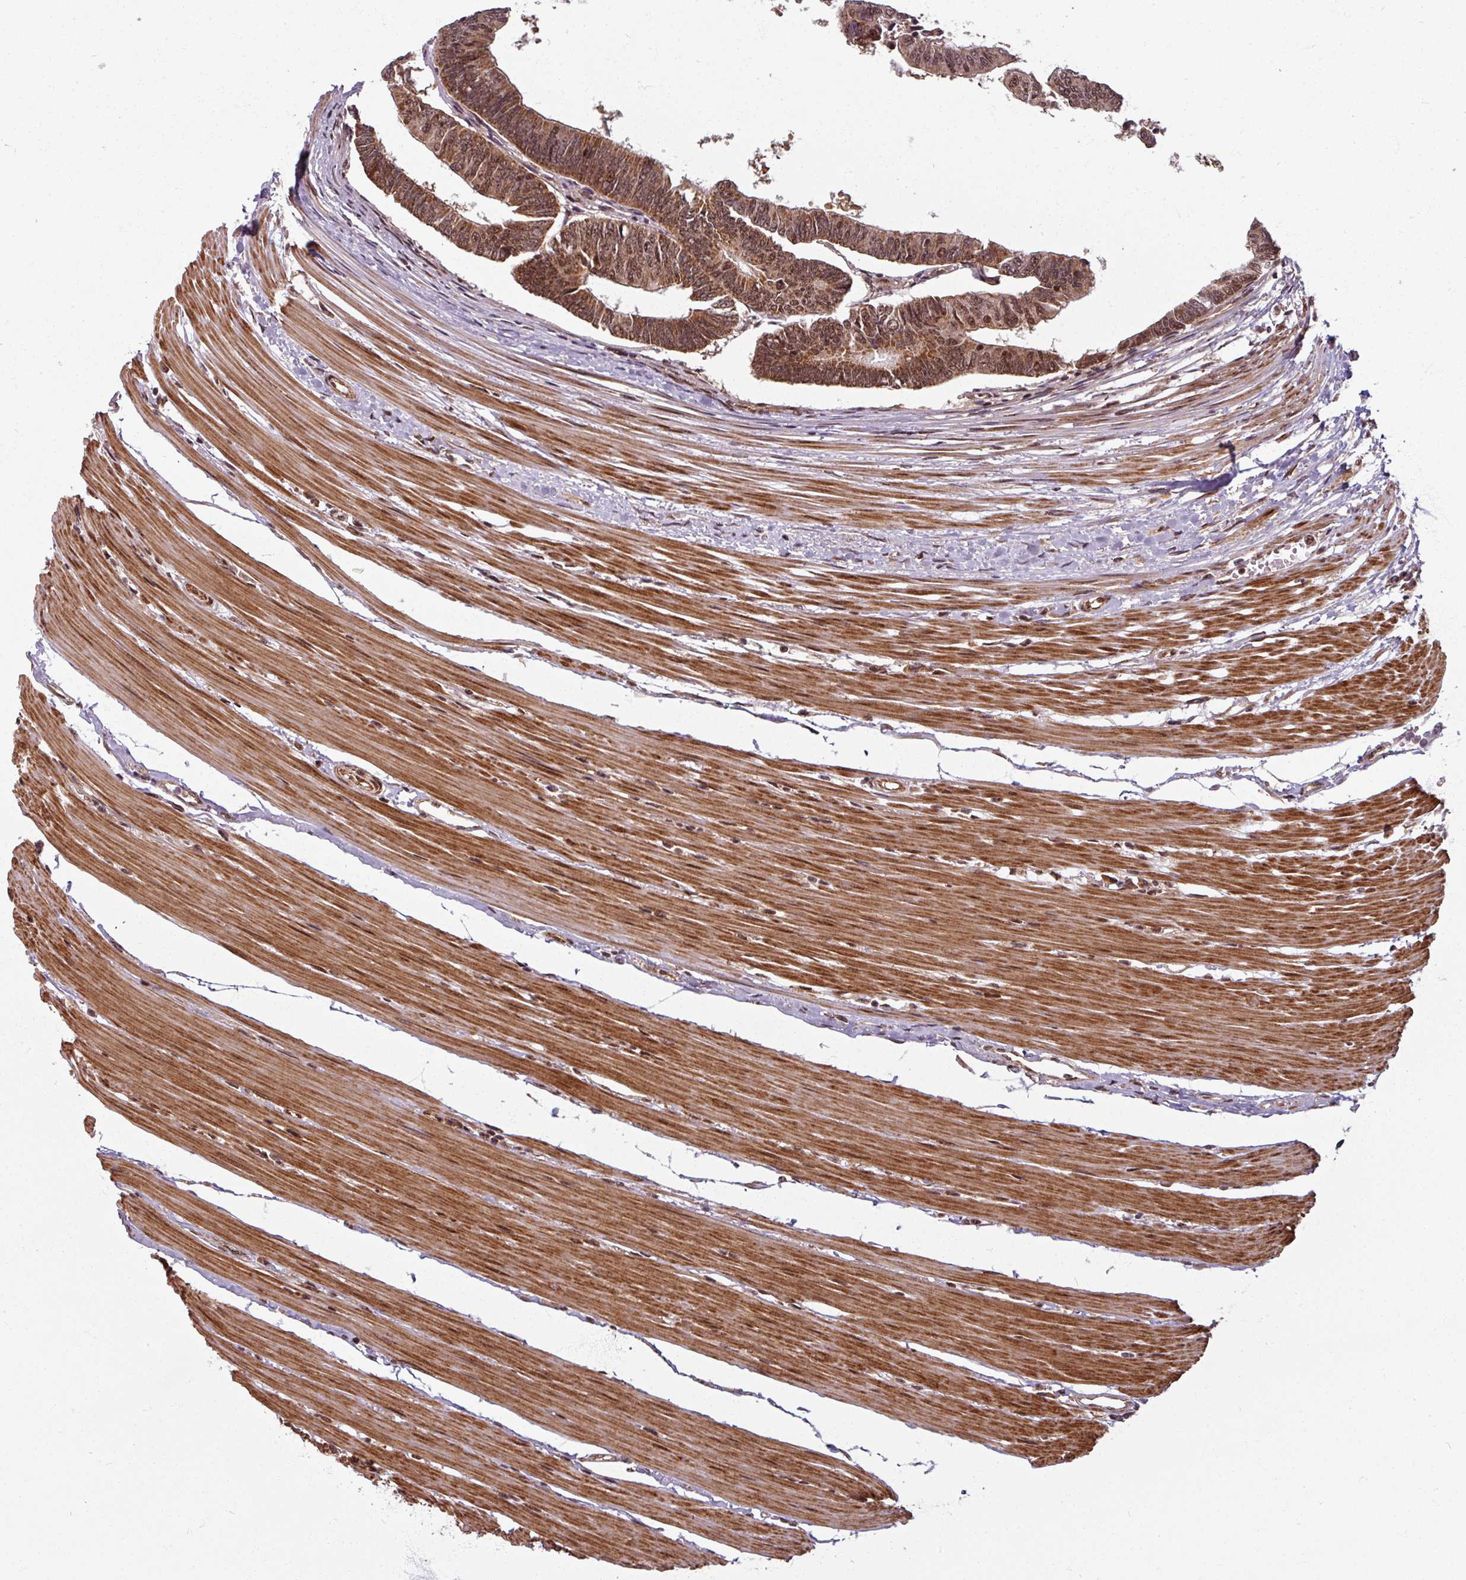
{"staining": {"intensity": "moderate", "quantity": ">75%", "location": "cytoplasmic/membranous,nuclear"}, "tissue": "colorectal cancer", "cell_type": "Tumor cells", "image_type": "cancer", "snomed": [{"axis": "morphology", "description": "Adenocarcinoma, NOS"}, {"axis": "topography", "description": "Rectum"}], "caption": "IHC staining of colorectal adenocarcinoma, which displays medium levels of moderate cytoplasmic/membranous and nuclear positivity in about >75% of tumor cells indicating moderate cytoplasmic/membranous and nuclear protein expression. The staining was performed using DAB (3,3'-diaminobenzidine) (brown) for protein detection and nuclei were counterstained in hematoxylin (blue).", "gene": "SWI5", "patient": {"sex": "female", "age": 65}}